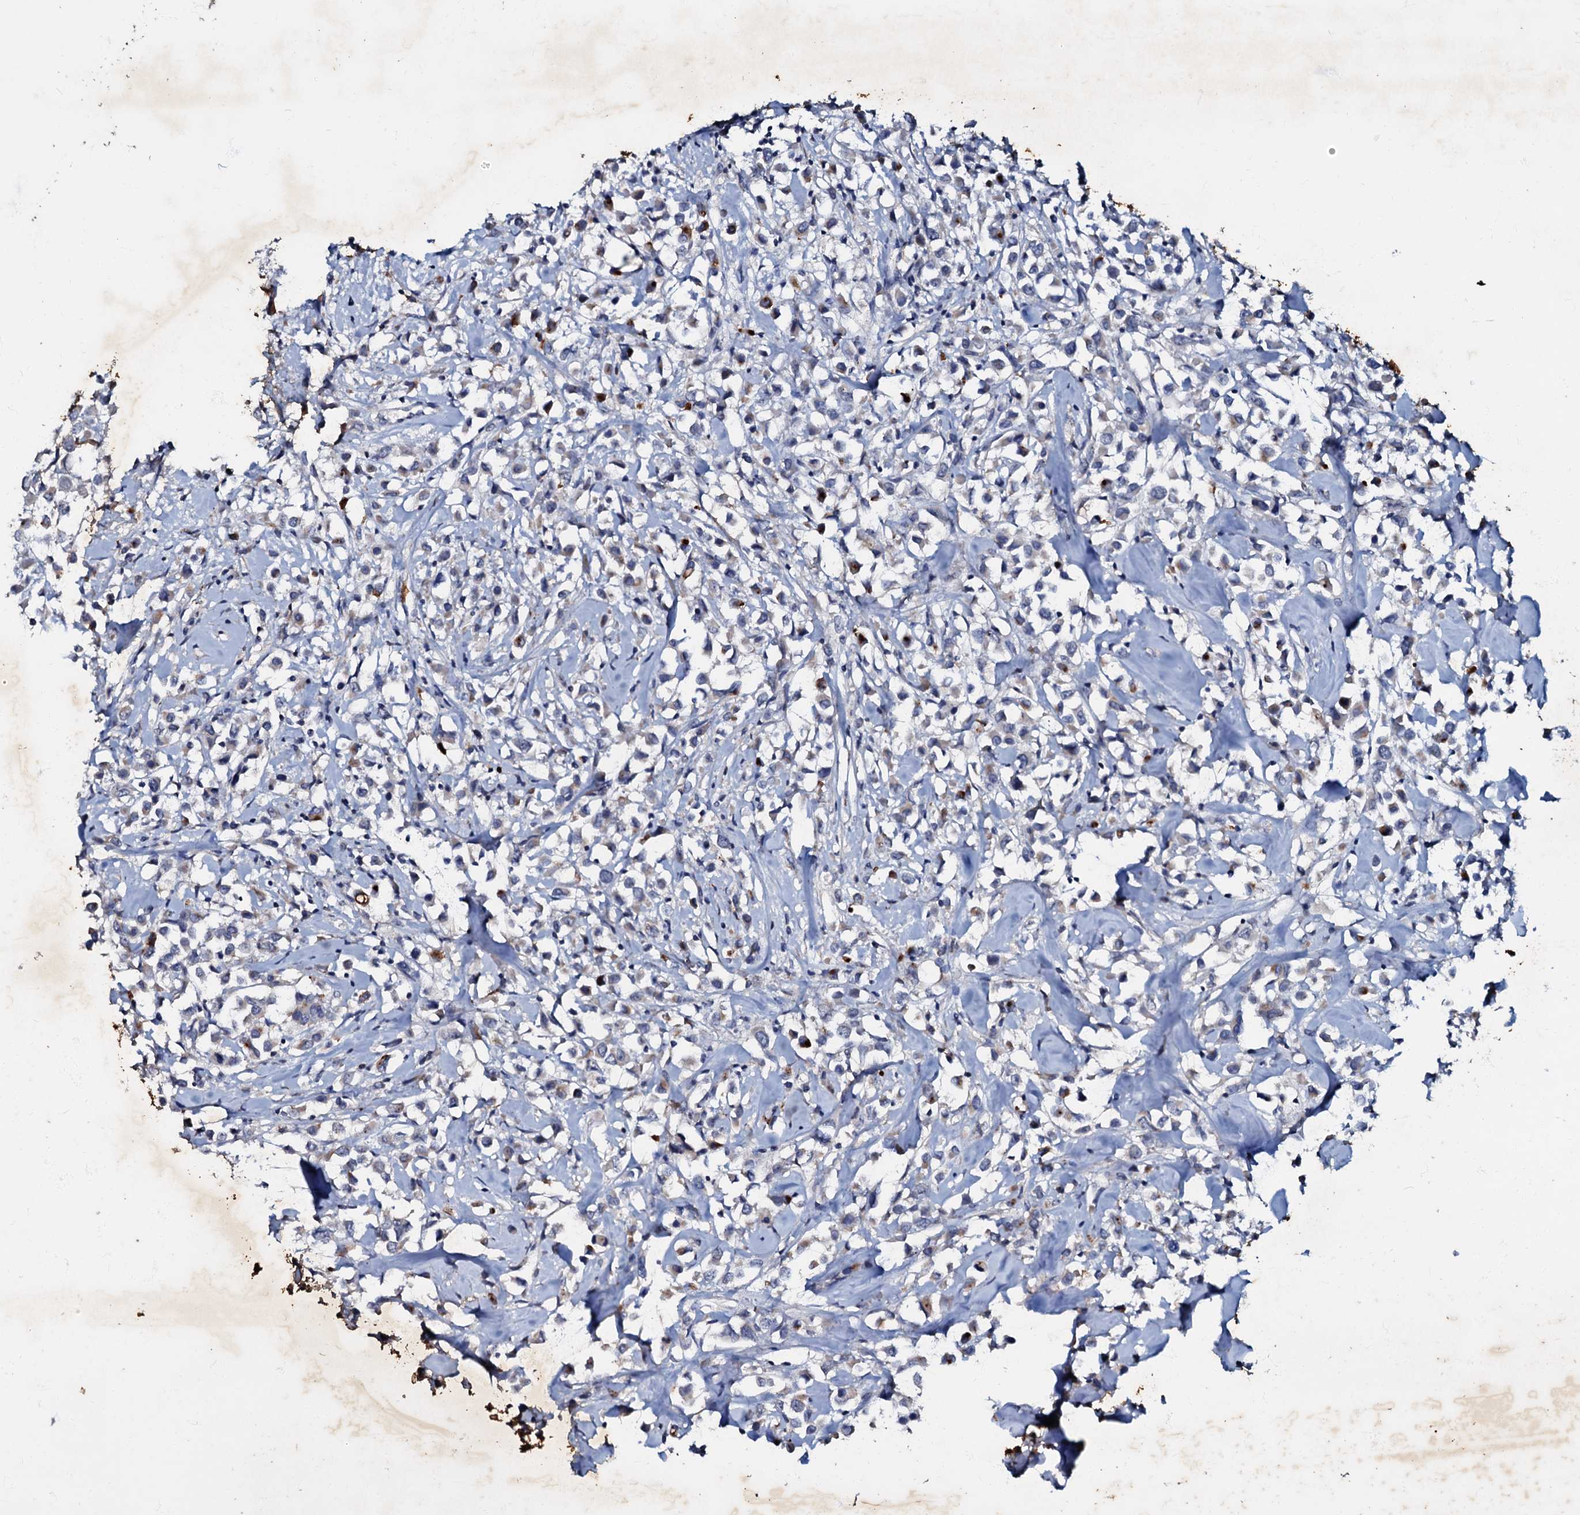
{"staining": {"intensity": "strong", "quantity": "<25%", "location": "cytoplasmic/membranous"}, "tissue": "breast cancer", "cell_type": "Tumor cells", "image_type": "cancer", "snomed": [{"axis": "morphology", "description": "Duct carcinoma"}, {"axis": "topography", "description": "Breast"}], "caption": "The photomicrograph demonstrates immunohistochemical staining of invasive ductal carcinoma (breast). There is strong cytoplasmic/membranous staining is seen in approximately <25% of tumor cells.", "gene": "MANSC4", "patient": {"sex": "female", "age": 87}}